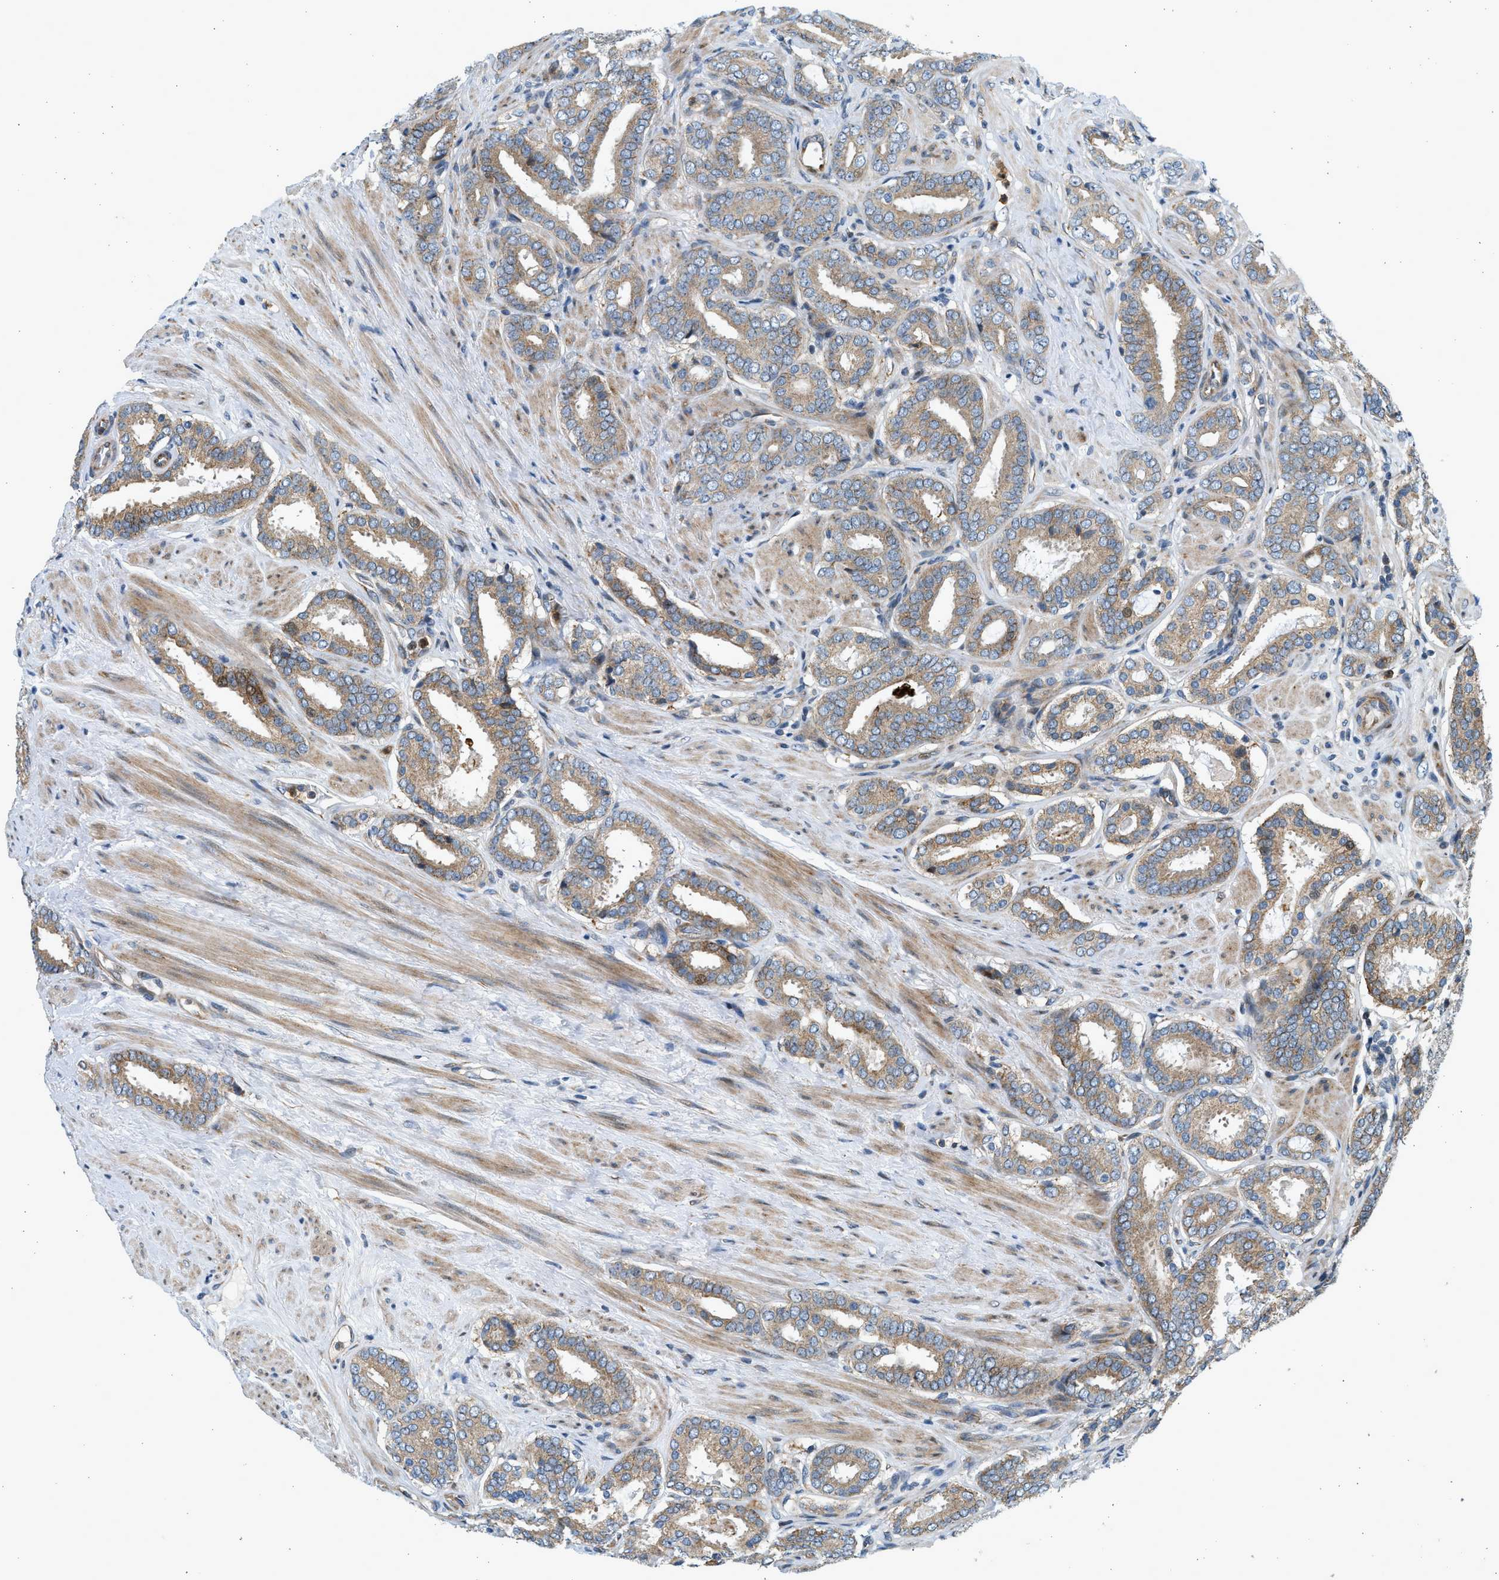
{"staining": {"intensity": "weak", "quantity": ">75%", "location": "cytoplasmic/membranous"}, "tissue": "prostate cancer", "cell_type": "Tumor cells", "image_type": "cancer", "snomed": [{"axis": "morphology", "description": "Adenocarcinoma, Low grade"}, {"axis": "topography", "description": "Prostate"}], "caption": "DAB (3,3'-diaminobenzidine) immunohistochemical staining of human low-grade adenocarcinoma (prostate) demonstrates weak cytoplasmic/membranous protein staining in approximately >75% of tumor cells.", "gene": "NRSN2", "patient": {"sex": "male", "age": 69}}